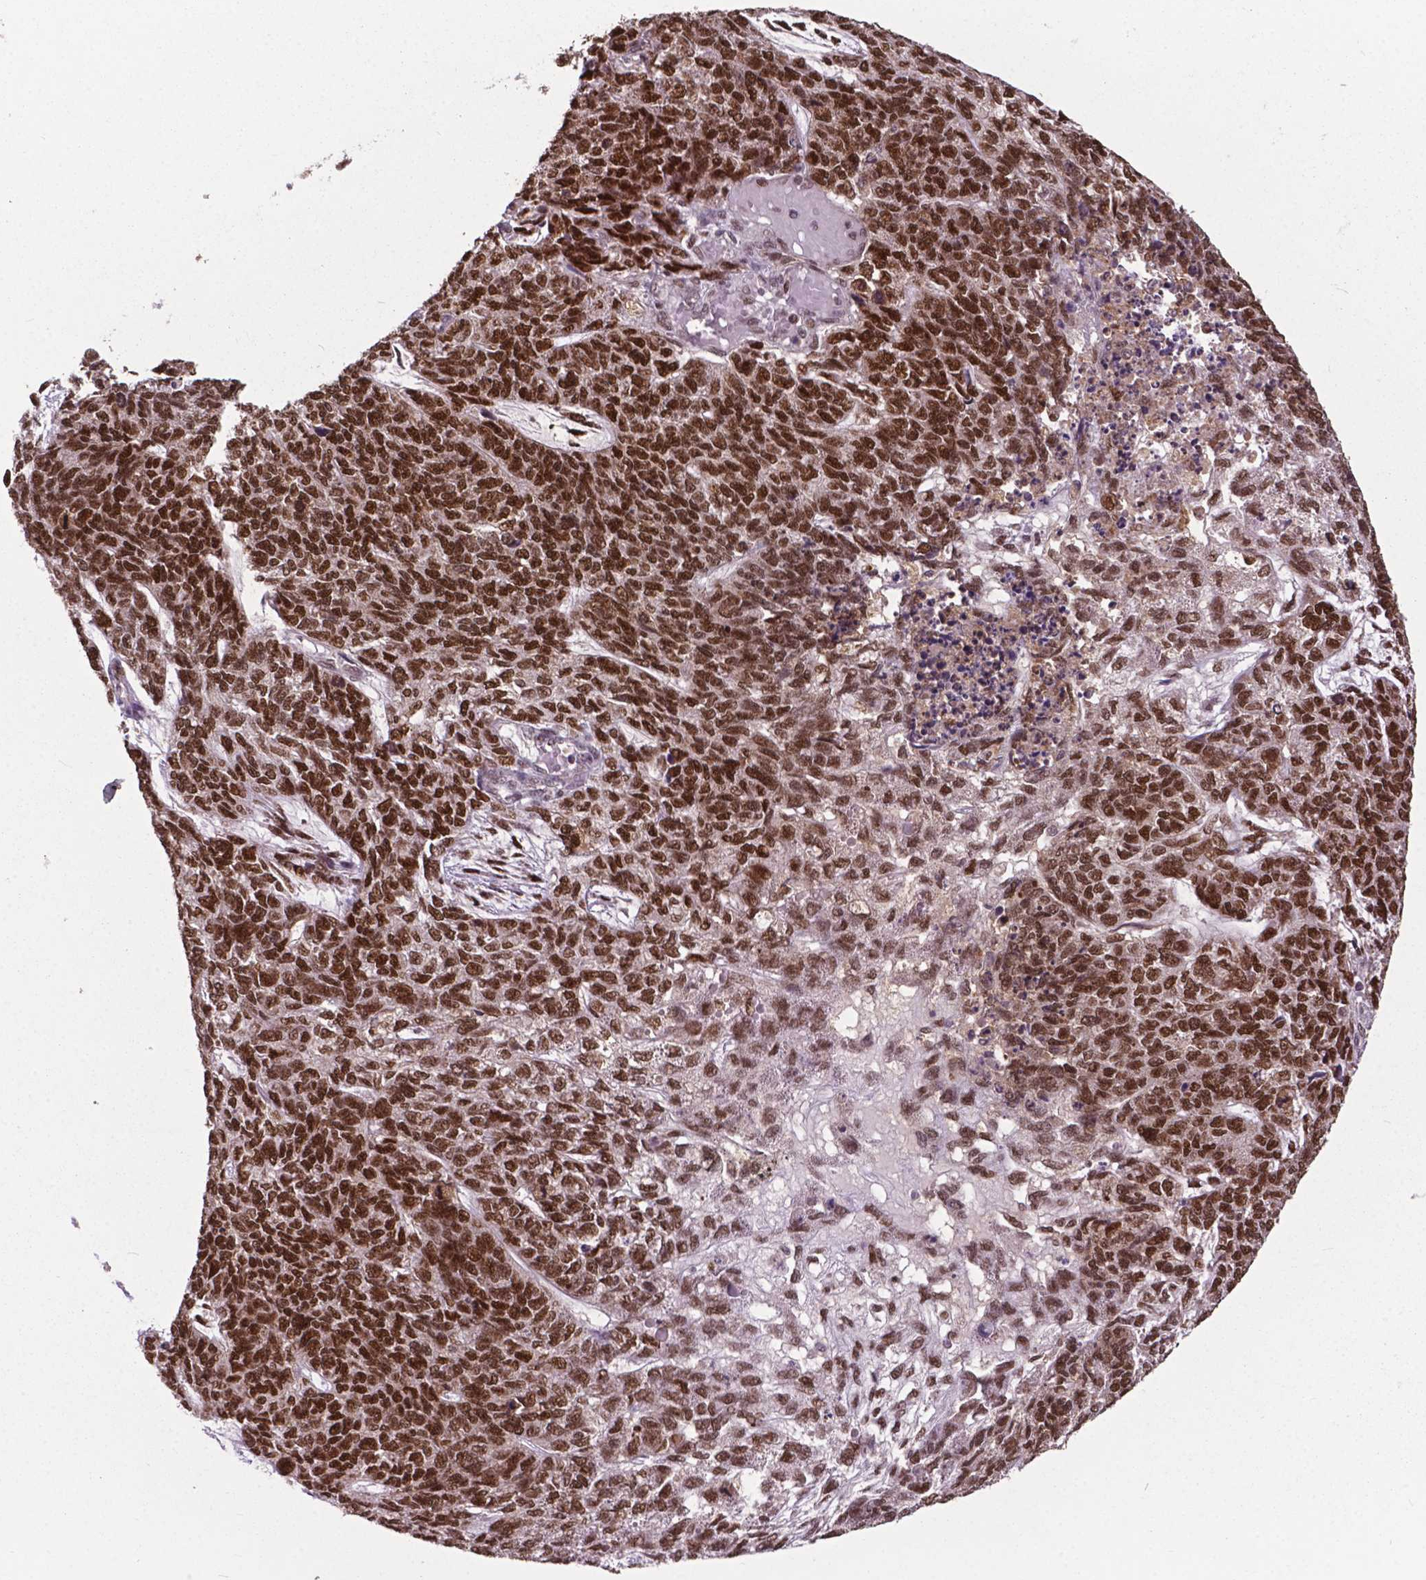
{"staining": {"intensity": "strong", "quantity": ">75%", "location": "nuclear"}, "tissue": "cervical cancer", "cell_type": "Tumor cells", "image_type": "cancer", "snomed": [{"axis": "morphology", "description": "Squamous cell carcinoma, NOS"}, {"axis": "topography", "description": "Cervix"}], "caption": "DAB immunohistochemical staining of human cervical cancer shows strong nuclear protein positivity in about >75% of tumor cells.", "gene": "MSH2", "patient": {"sex": "female", "age": 63}}